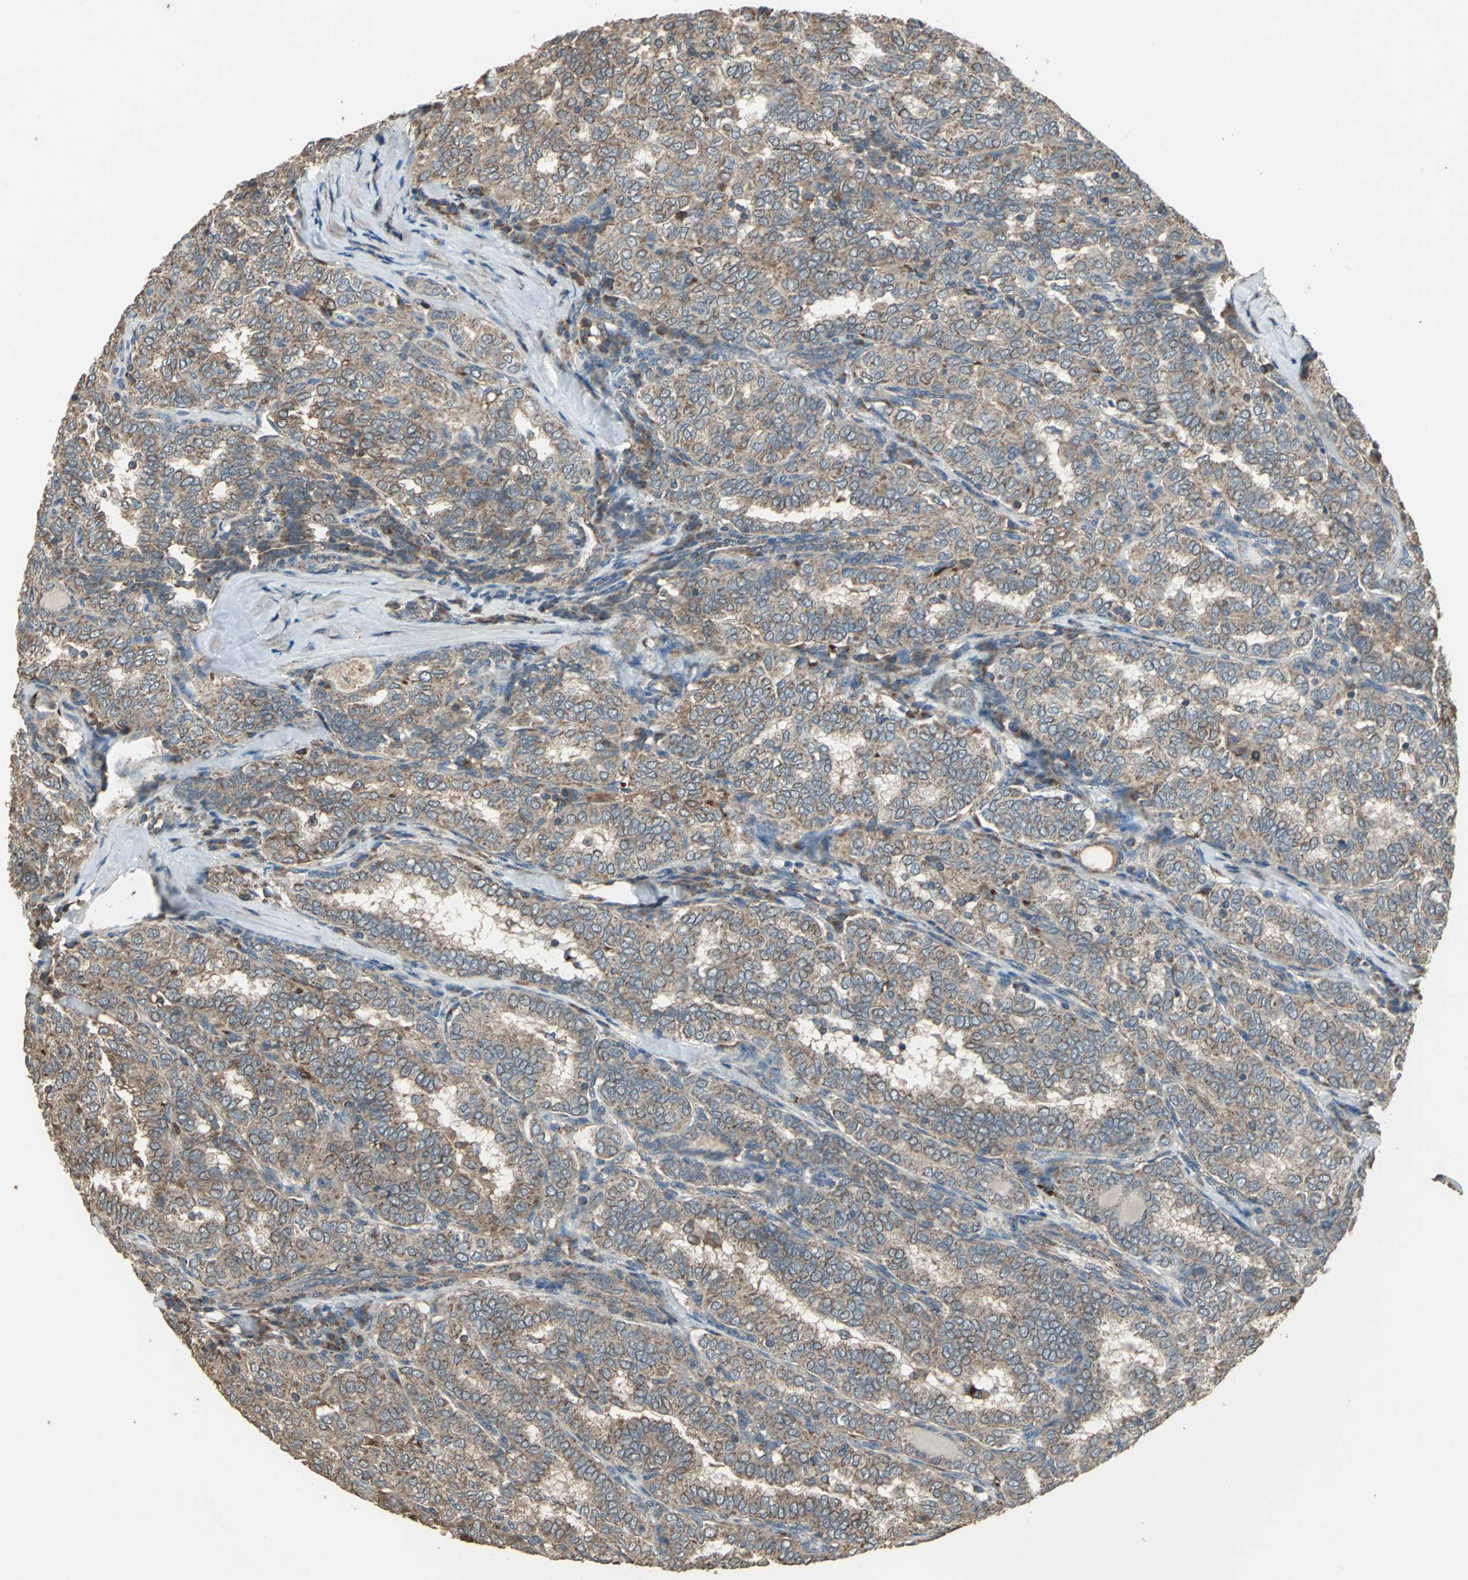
{"staining": {"intensity": "strong", "quantity": ">75%", "location": "cytoplasmic/membranous"}, "tissue": "thyroid cancer", "cell_type": "Tumor cells", "image_type": "cancer", "snomed": [{"axis": "morphology", "description": "Papillary adenocarcinoma, NOS"}, {"axis": "topography", "description": "Thyroid gland"}], "caption": "Papillary adenocarcinoma (thyroid) stained with a brown dye demonstrates strong cytoplasmic/membranous positive expression in approximately >75% of tumor cells.", "gene": "POLRMT", "patient": {"sex": "female", "age": 30}}